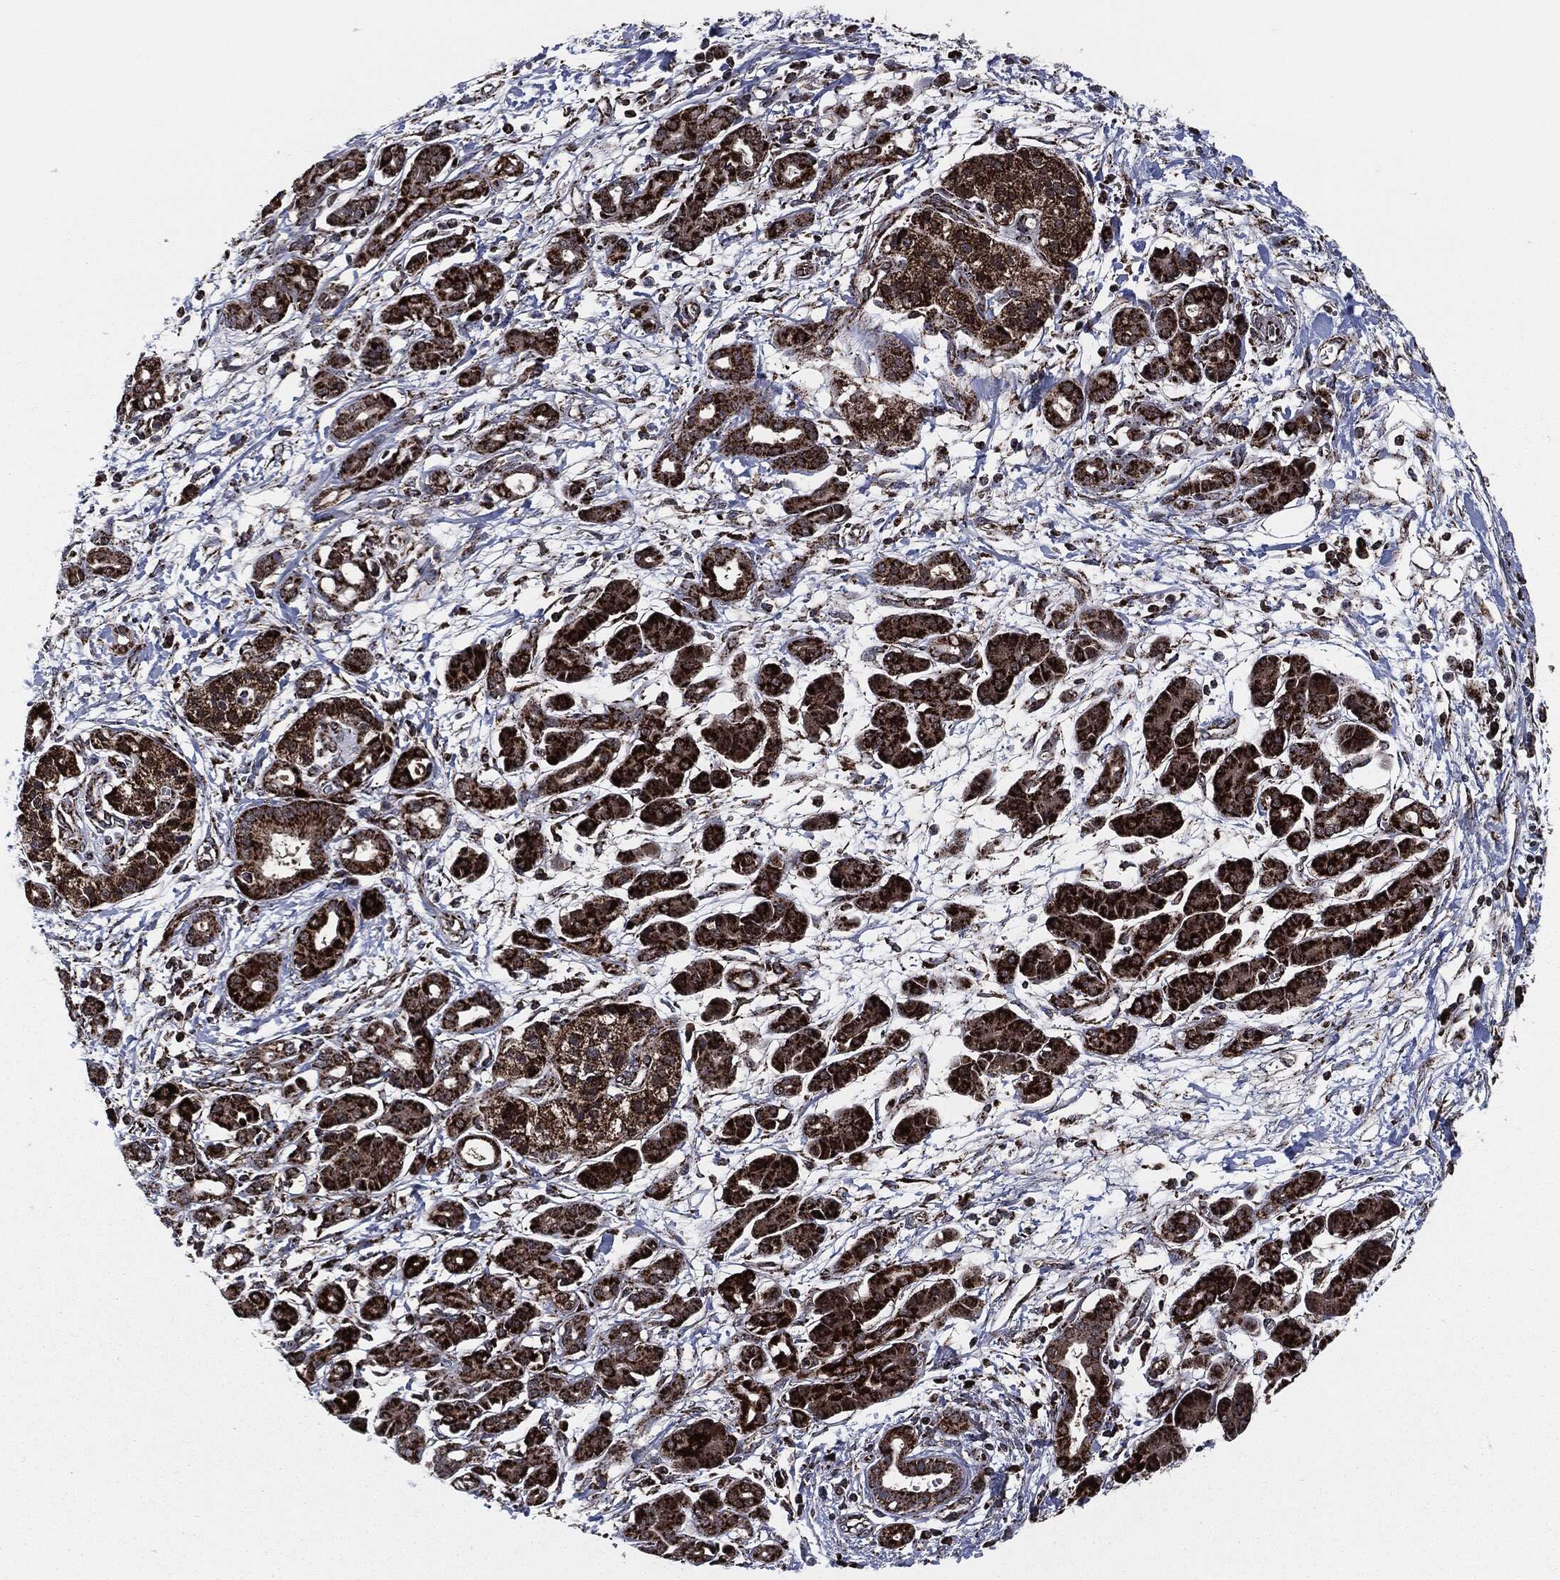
{"staining": {"intensity": "strong", "quantity": ">75%", "location": "cytoplasmic/membranous"}, "tissue": "pancreatic cancer", "cell_type": "Tumor cells", "image_type": "cancer", "snomed": [{"axis": "morphology", "description": "Adenocarcinoma, NOS"}, {"axis": "topography", "description": "Pancreas"}], "caption": "Brown immunohistochemical staining in human pancreatic cancer shows strong cytoplasmic/membranous staining in approximately >75% of tumor cells.", "gene": "FH", "patient": {"sex": "male", "age": 72}}